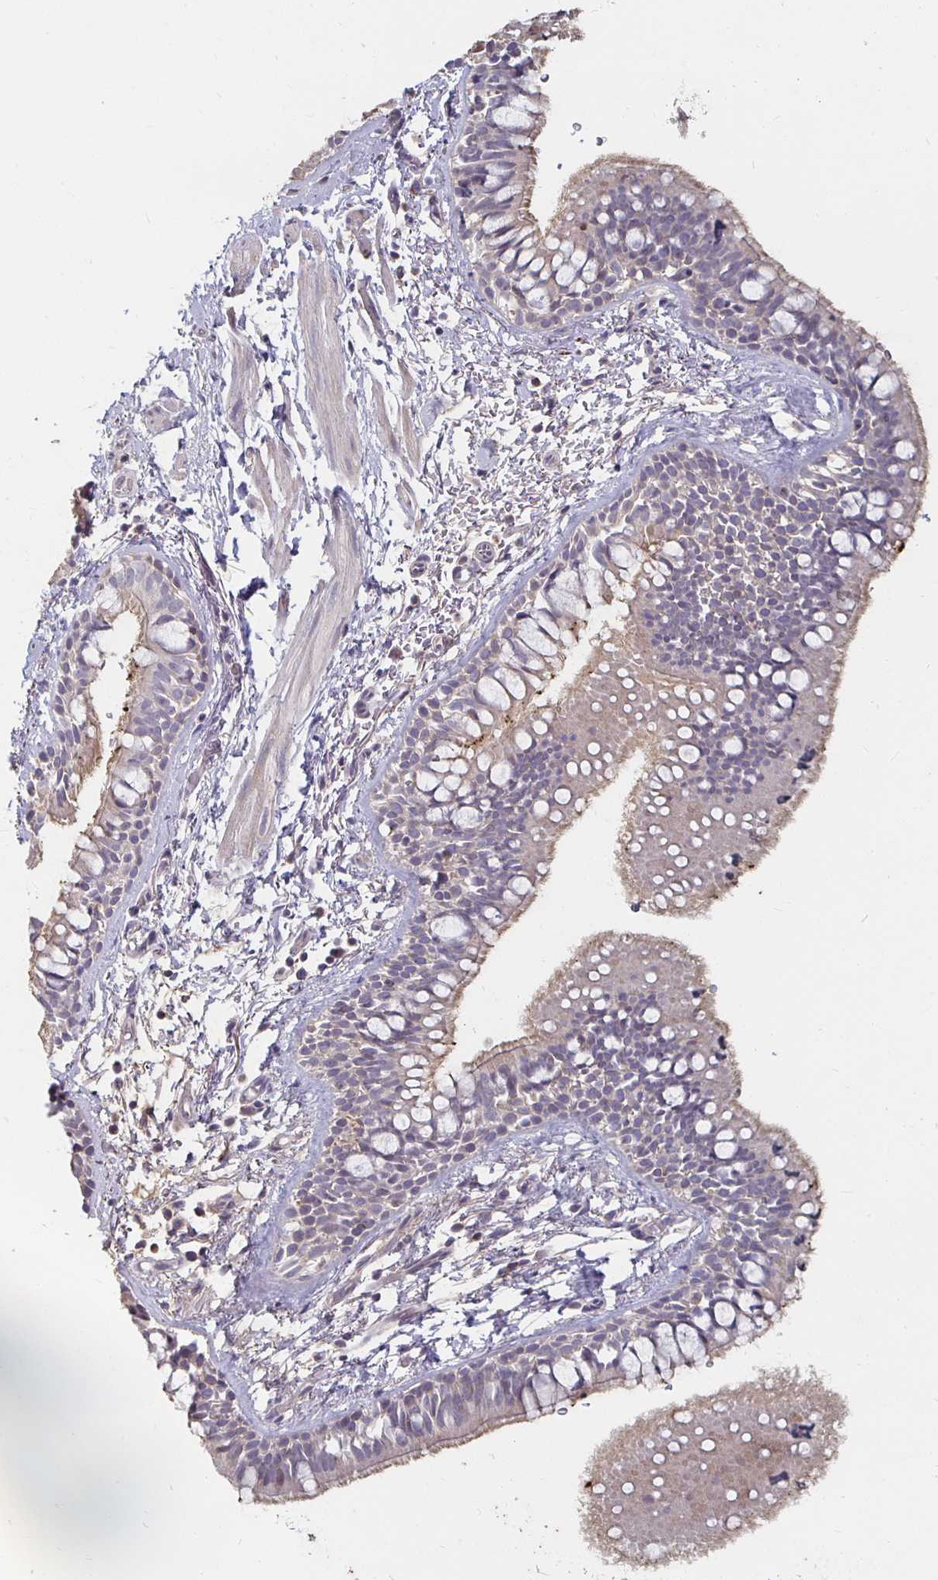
{"staining": {"intensity": "weak", "quantity": "<25%", "location": "cytoplasmic/membranous"}, "tissue": "bronchus", "cell_type": "Respiratory epithelial cells", "image_type": "normal", "snomed": [{"axis": "morphology", "description": "Normal tissue, NOS"}, {"axis": "topography", "description": "Lymph node"}, {"axis": "topography", "description": "Cartilage tissue"}, {"axis": "topography", "description": "Bronchus"}], "caption": "Histopathology image shows no significant protein expression in respiratory epithelial cells of normal bronchus.", "gene": "RNF144B", "patient": {"sex": "female", "age": 70}}